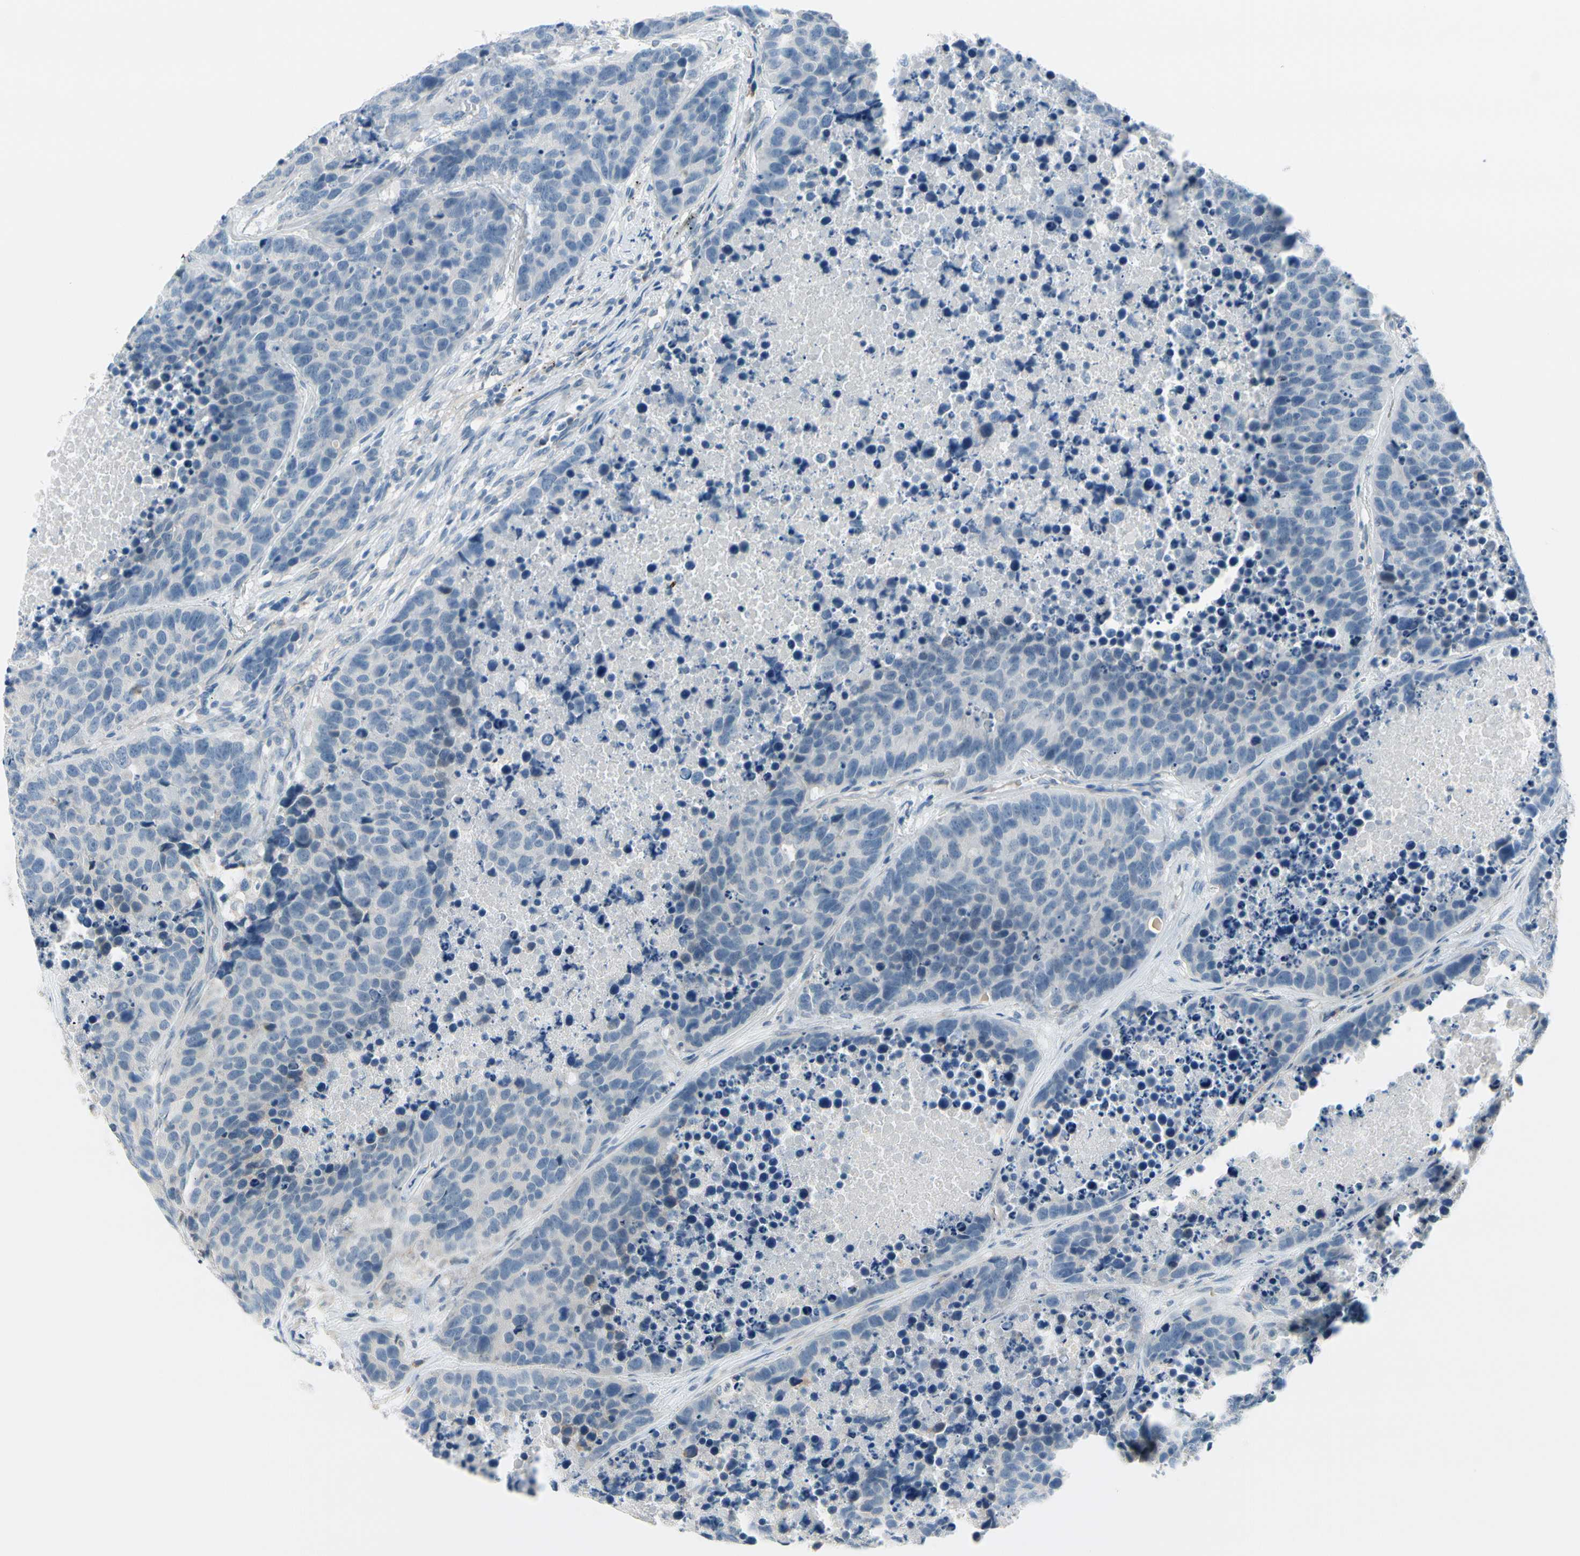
{"staining": {"intensity": "negative", "quantity": "none", "location": "none"}, "tissue": "carcinoid", "cell_type": "Tumor cells", "image_type": "cancer", "snomed": [{"axis": "morphology", "description": "Carcinoid, malignant, NOS"}, {"axis": "topography", "description": "Lung"}], "caption": "The image shows no significant expression in tumor cells of carcinoid. (DAB immunohistochemistry with hematoxylin counter stain).", "gene": "FCER2", "patient": {"sex": "male", "age": 60}}